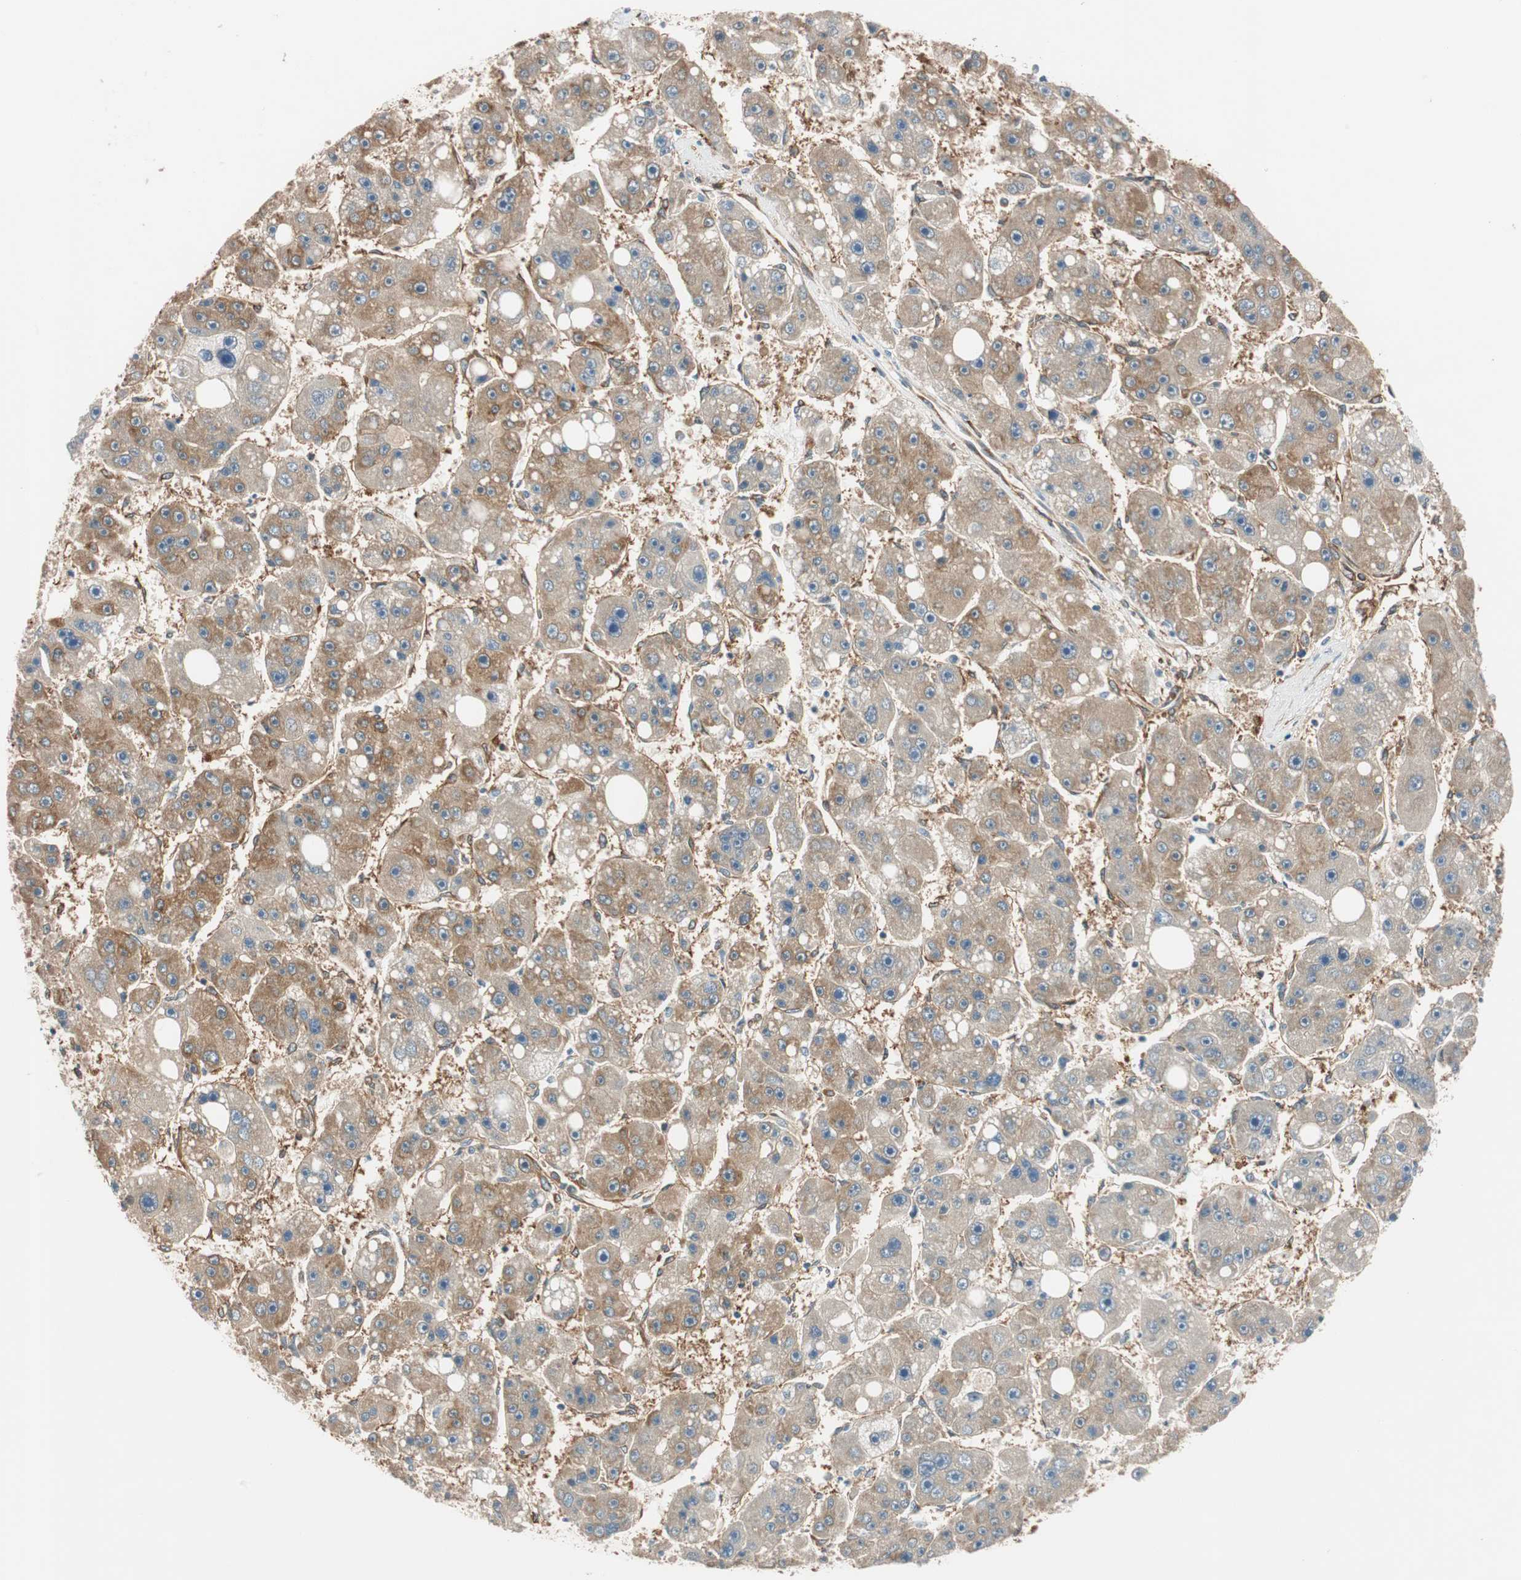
{"staining": {"intensity": "moderate", "quantity": "25%-75%", "location": "cytoplasmic/membranous"}, "tissue": "liver cancer", "cell_type": "Tumor cells", "image_type": "cancer", "snomed": [{"axis": "morphology", "description": "Carcinoma, Hepatocellular, NOS"}, {"axis": "topography", "description": "Liver"}], "caption": "Immunohistochemistry (IHC) histopathology image of human liver hepatocellular carcinoma stained for a protein (brown), which exhibits medium levels of moderate cytoplasmic/membranous positivity in approximately 25%-75% of tumor cells.", "gene": "WASL", "patient": {"sex": "female", "age": 61}}